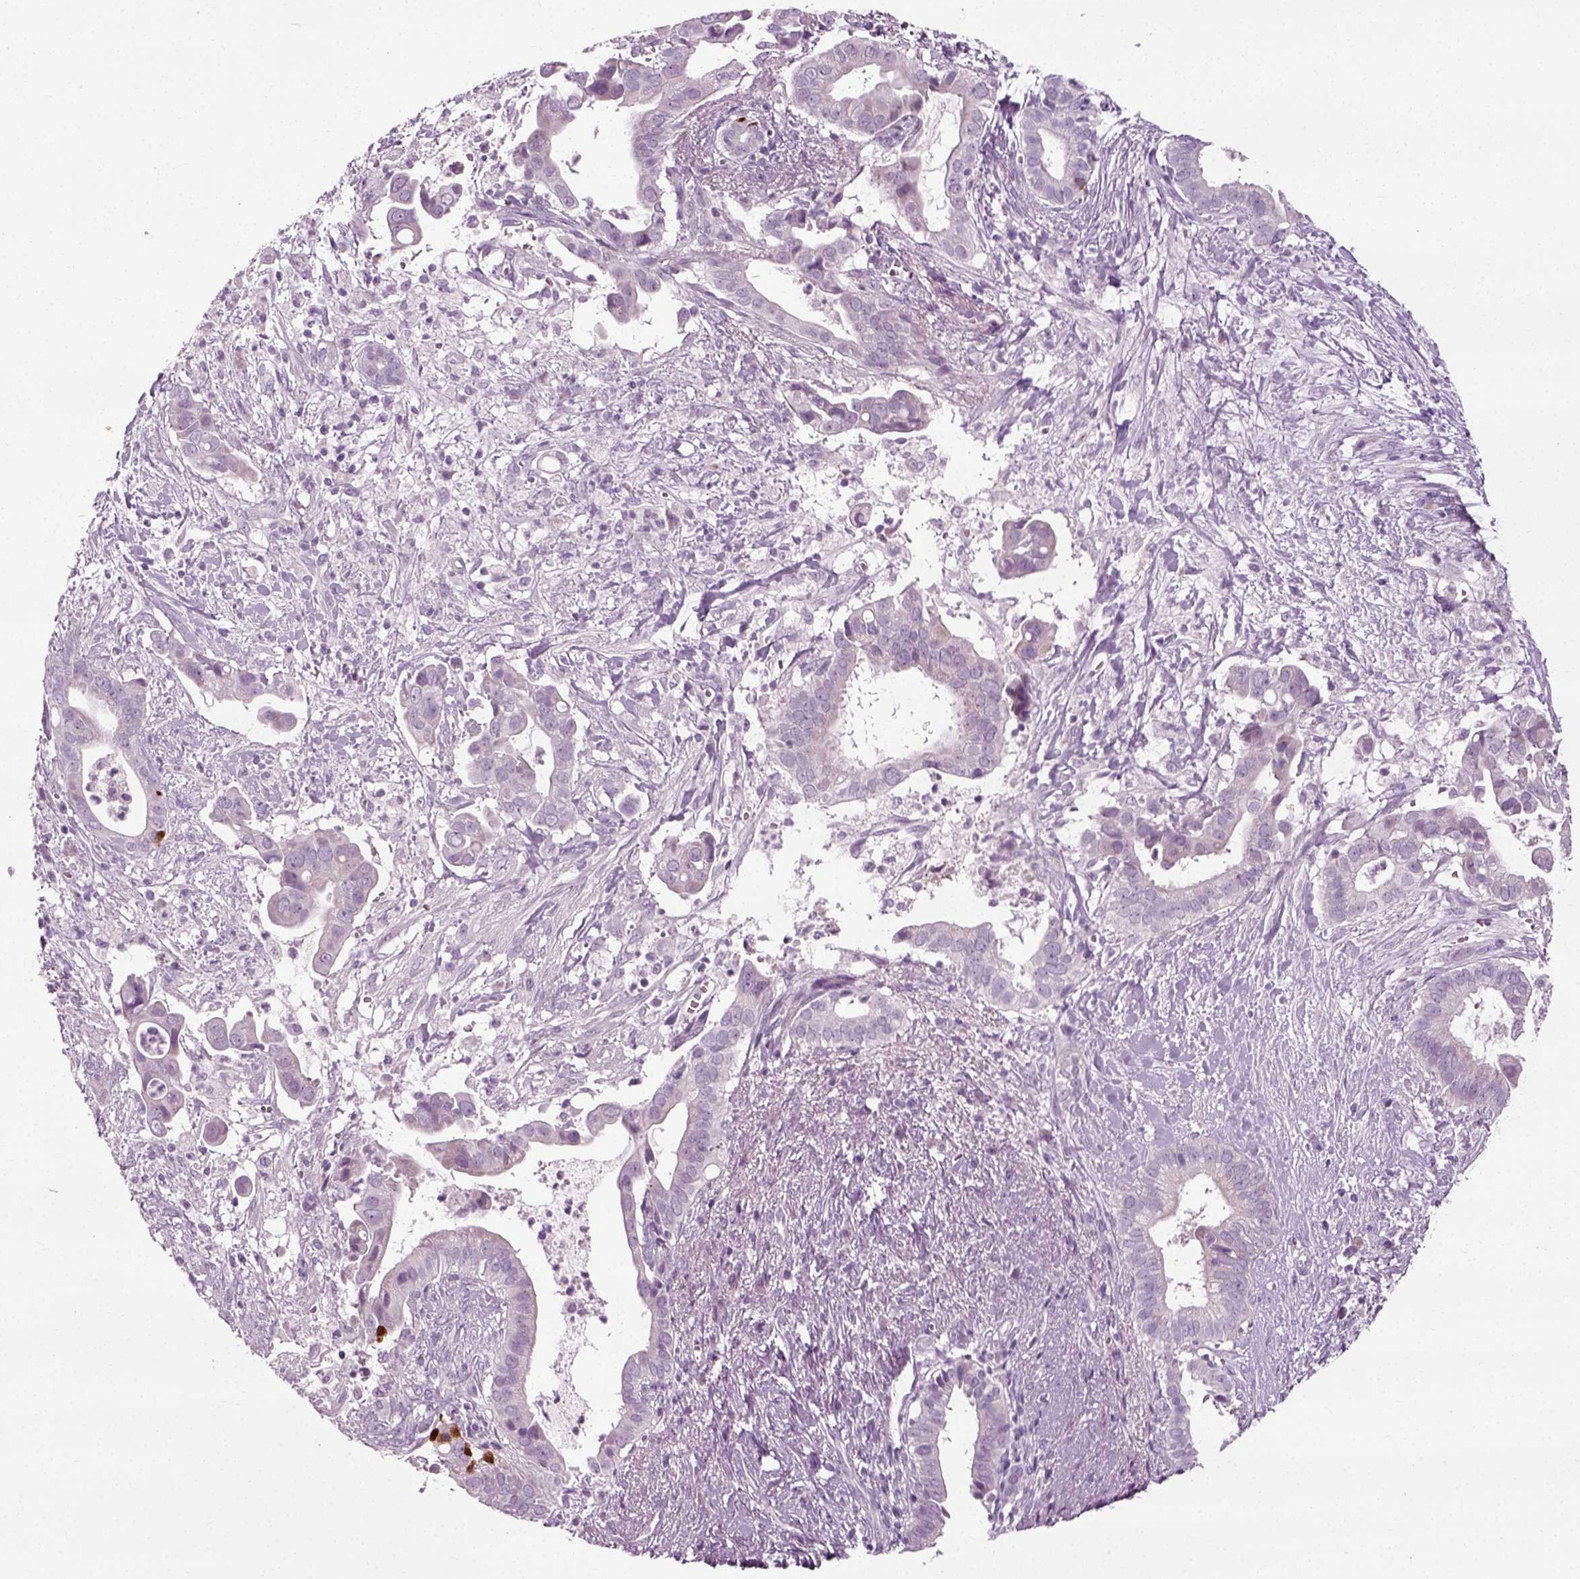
{"staining": {"intensity": "negative", "quantity": "none", "location": "none"}, "tissue": "pancreatic cancer", "cell_type": "Tumor cells", "image_type": "cancer", "snomed": [{"axis": "morphology", "description": "Adenocarcinoma, NOS"}, {"axis": "topography", "description": "Pancreas"}], "caption": "Tumor cells show no significant staining in adenocarcinoma (pancreatic).", "gene": "SCG5", "patient": {"sex": "male", "age": 61}}